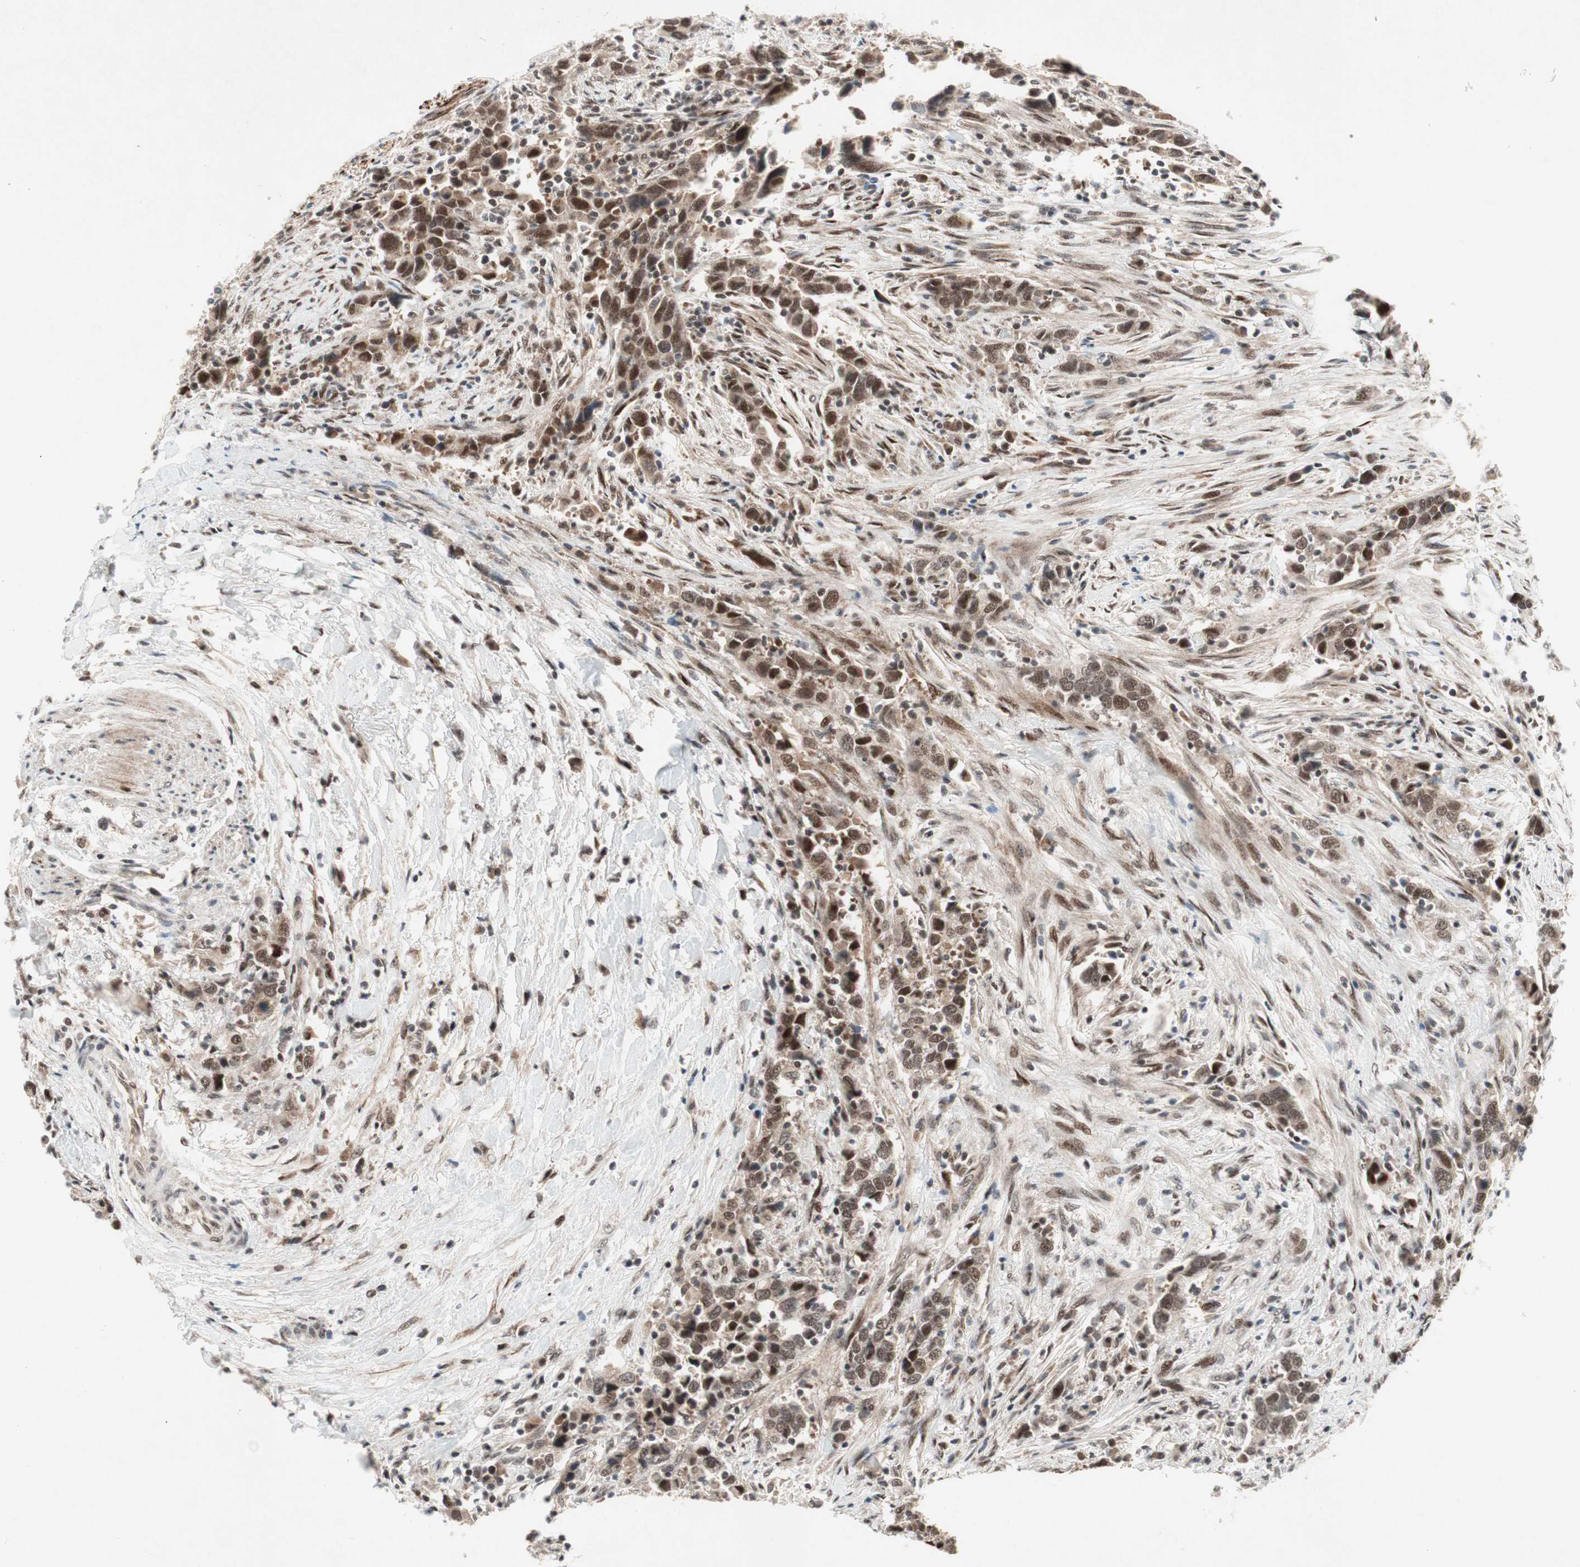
{"staining": {"intensity": "strong", "quantity": ">75%", "location": "nuclear"}, "tissue": "urothelial cancer", "cell_type": "Tumor cells", "image_type": "cancer", "snomed": [{"axis": "morphology", "description": "Urothelial carcinoma, High grade"}, {"axis": "topography", "description": "Urinary bladder"}], "caption": "Protein expression analysis of human urothelial cancer reveals strong nuclear expression in approximately >75% of tumor cells. Using DAB (brown) and hematoxylin (blue) stains, captured at high magnification using brightfield microscopy.", "gene": "TCF12", "patient": {"sex": "male", "age": 61}}